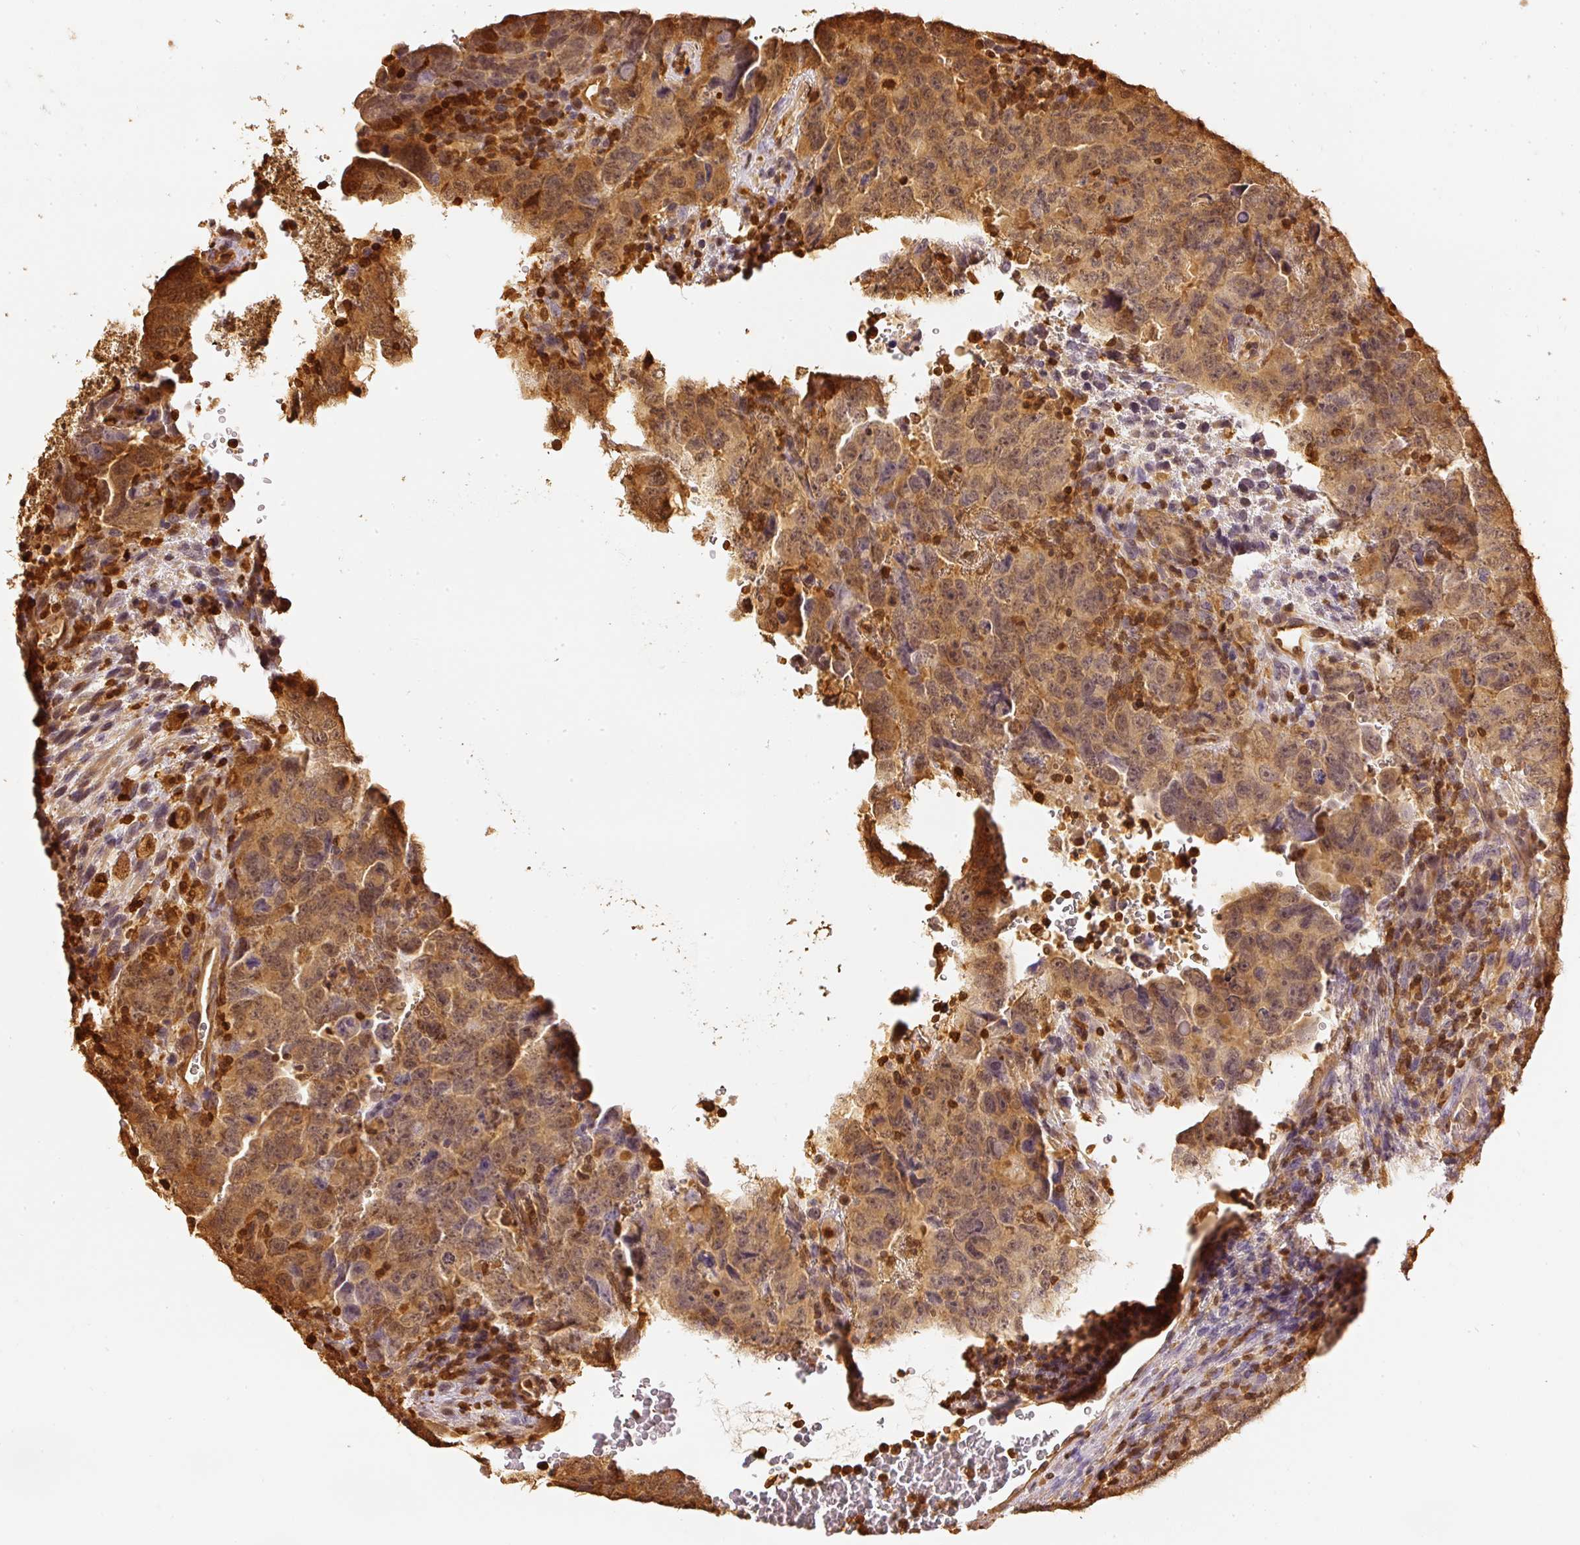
{"staining": {"intensity": "moderate", "quantity": ">75%", "location": "cytoplasmic/membranous,nuclear"}, "tissue": "testis cancer", "cell_type": "Tumor cells", "image_type": "cancer", "snomed": [{"axis": "morphology", "description": "Carcinoma, Embryonal, NOS"}, {"axis": "topography", "description": "Testis"}], "caption": "Testis cancer (embryonal carcinoma) tissue shows moderate cytoplasmic/membranous and nuclear positivity in about >75% of tumor cells, visualized by immunohistochemistry.", "gene": "PFN1", "patient": {"sex": "male", "age": 24}}